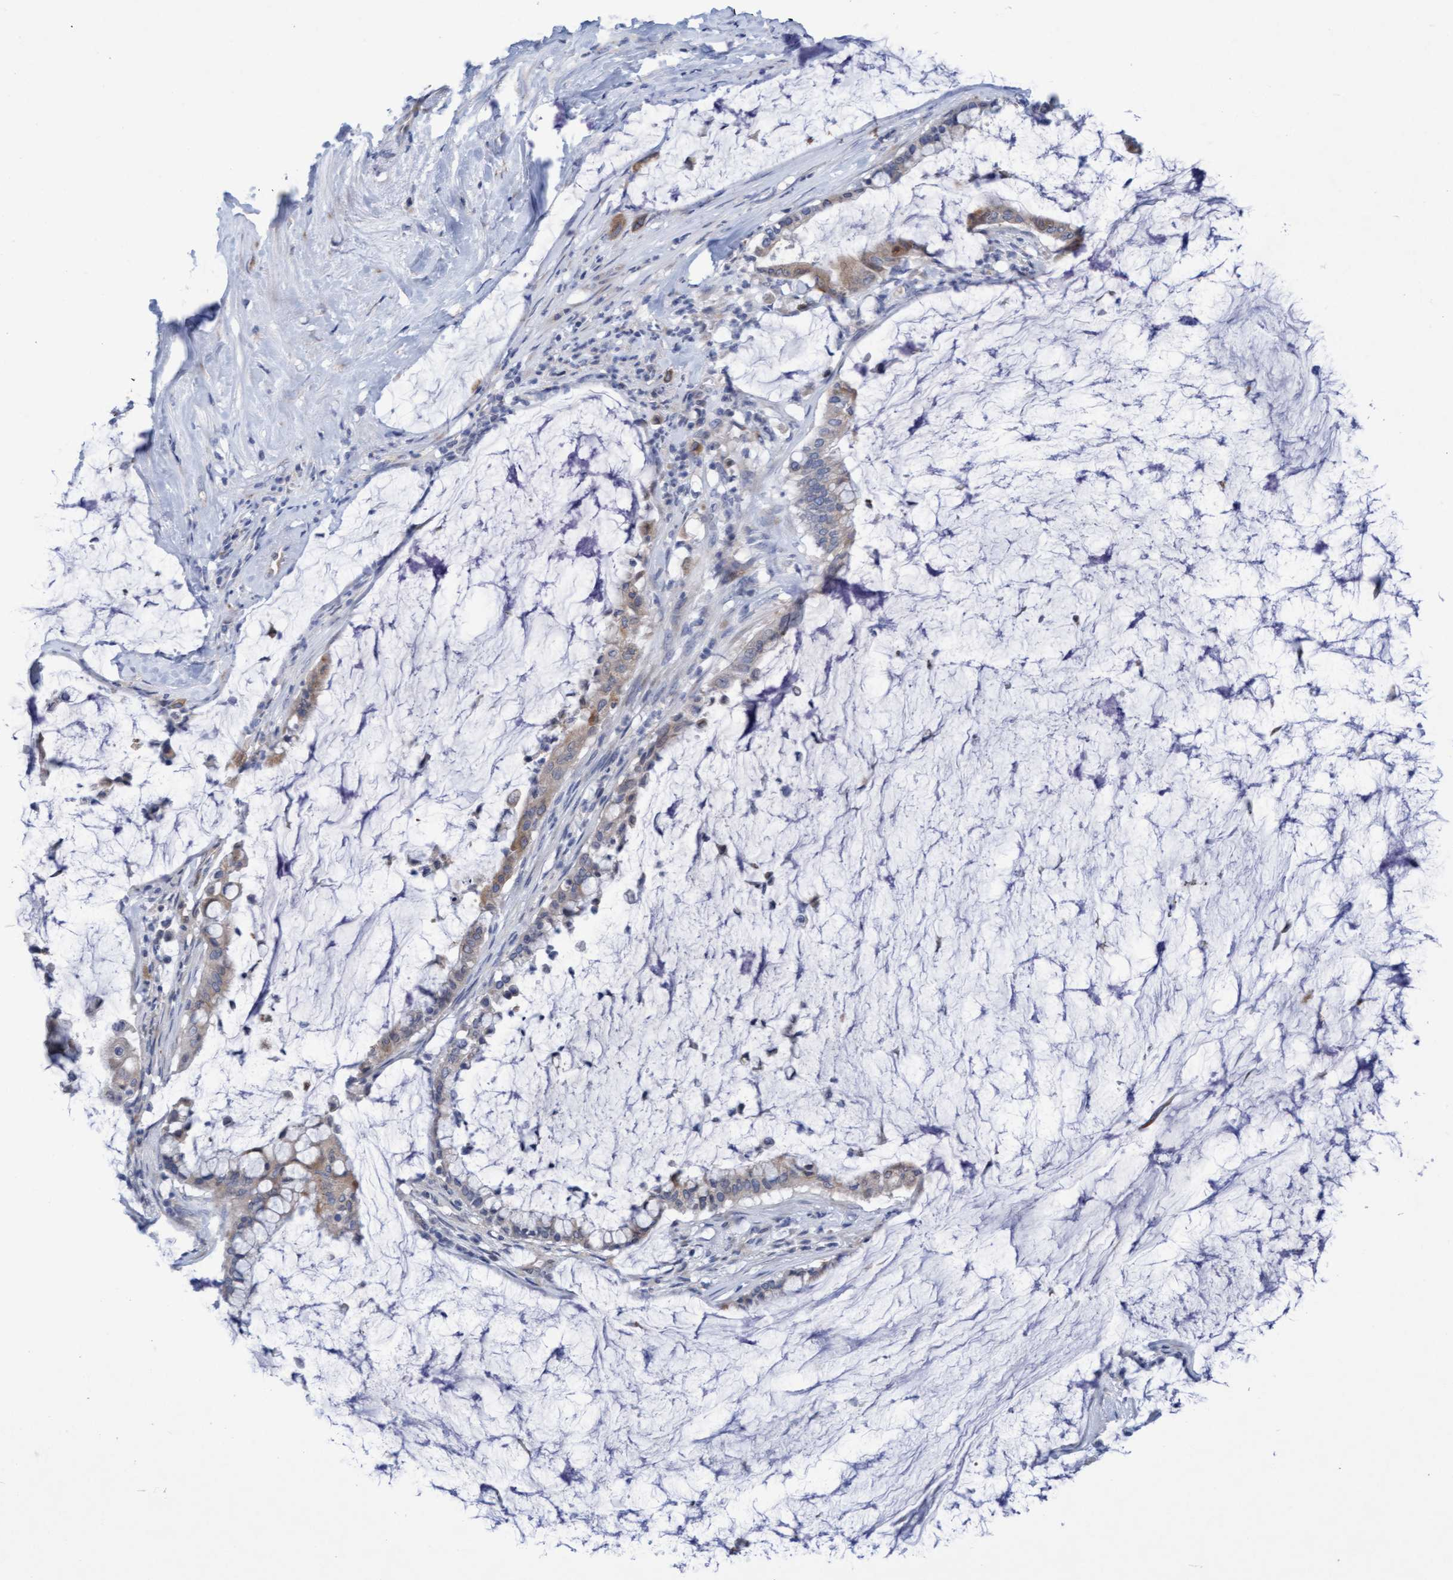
{"staining": {"intensity": "weak", "quantity": "<25%", "location": "cytoplasmic/membranous"}, "tissue": "pancreatic cancer", "cell_type": "Tumor cells", "image_type": "cancer", "snomed": [{"axis": "morphology", "description": "Adenocarcinoma, NOS"}, {"axis": "topography", "description": "Pancreas"}], "caption": "DAB (3,3'-diaminobenzidine) immunohistochemical staining of human pancreatic cancer demonstrates no significant staining in tumor cells.", "gene": "SLC28A3", "patient": {"sex": "male", "age": 41}}